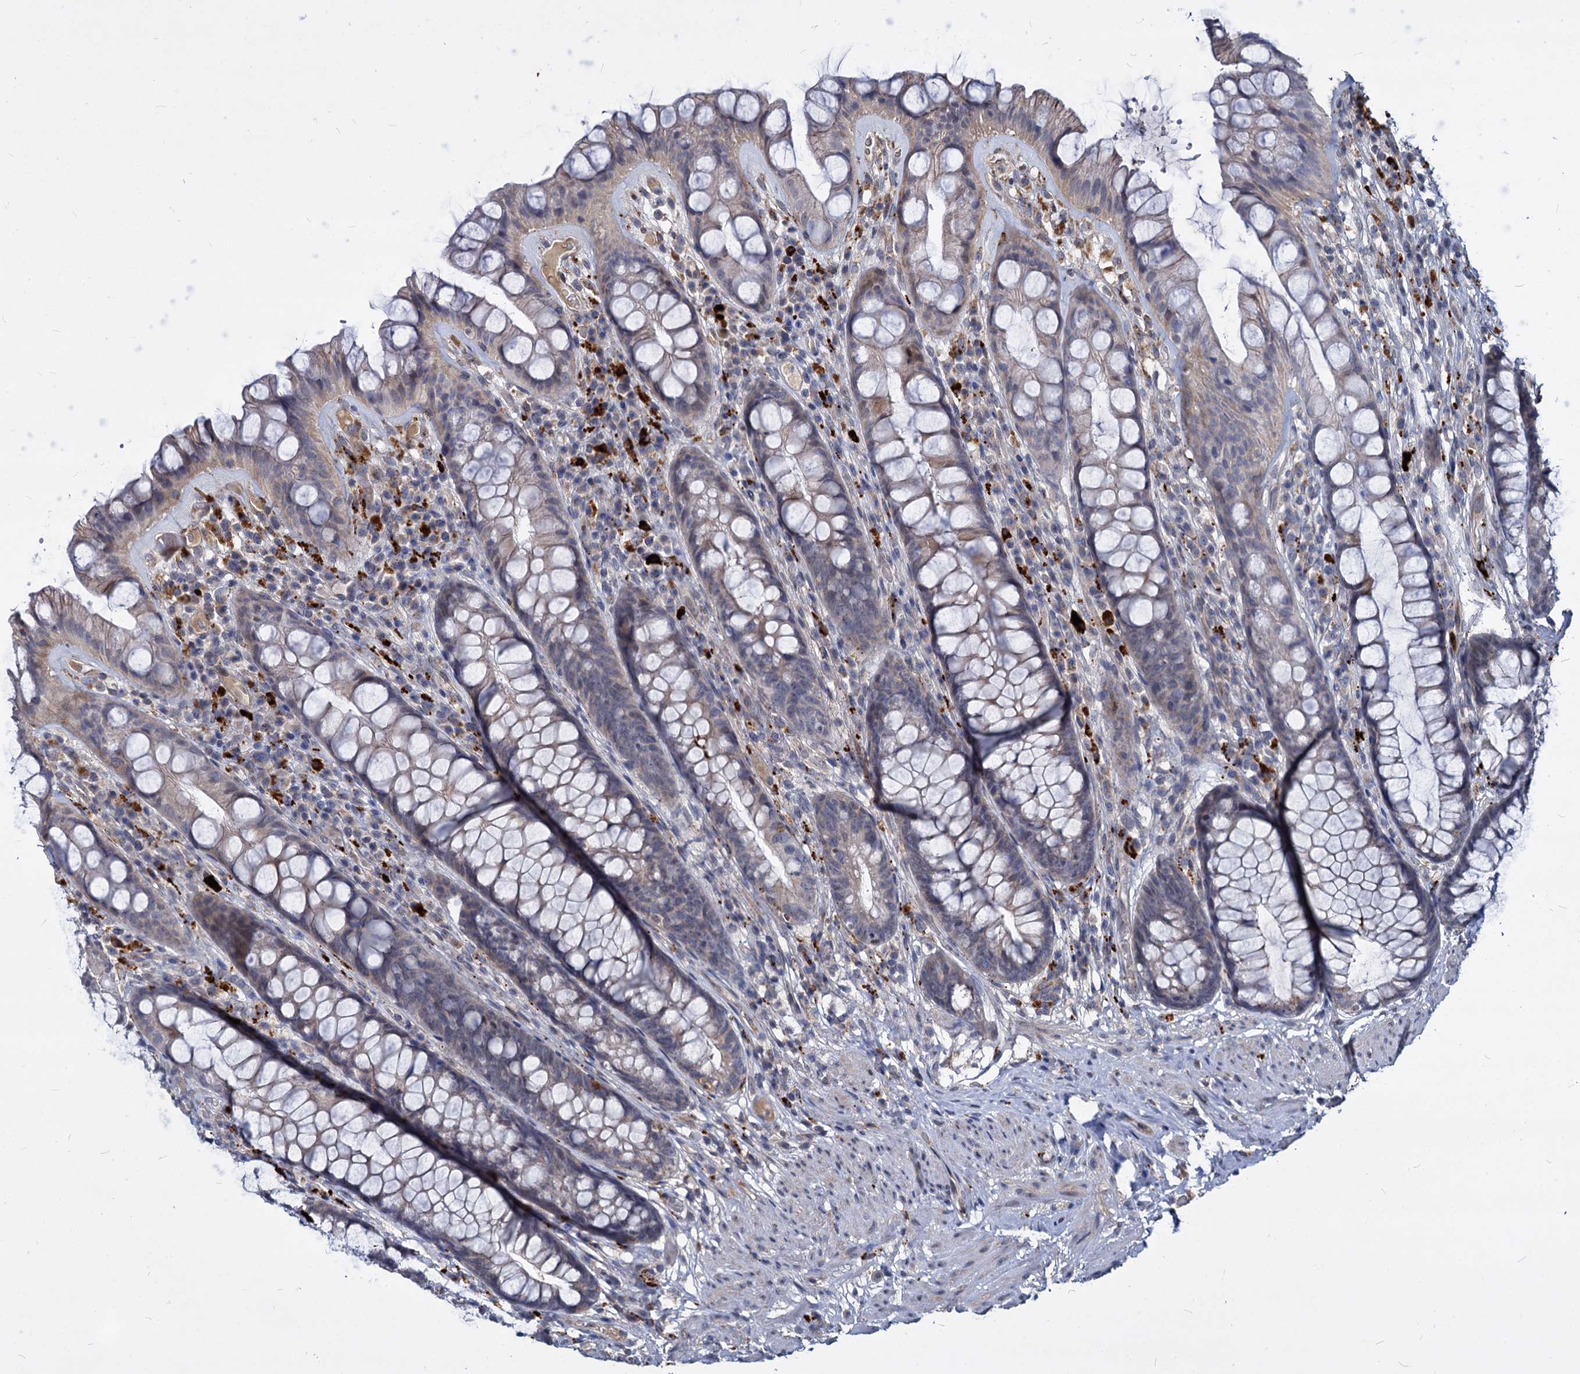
{"staining": {"intensity": "moderate", "quantity": "<25%", "location": "cytoplasmic/membranous"}, "tissue": "rectum", "cell_type": "Glandular cells", "image_type": "normal", "snomed": [{"axis": "morphology", "description": "Normal tissue, NOS"}, {"axis": "topography", "description": "Rectum"}], "caption": "Moderate cytoplasmic/membranous expression is appreciated in approximately <25% of glandular cells in benign rectum.", "gene": "C11orf86", "patient": {"sex": "male", "age": 74}}